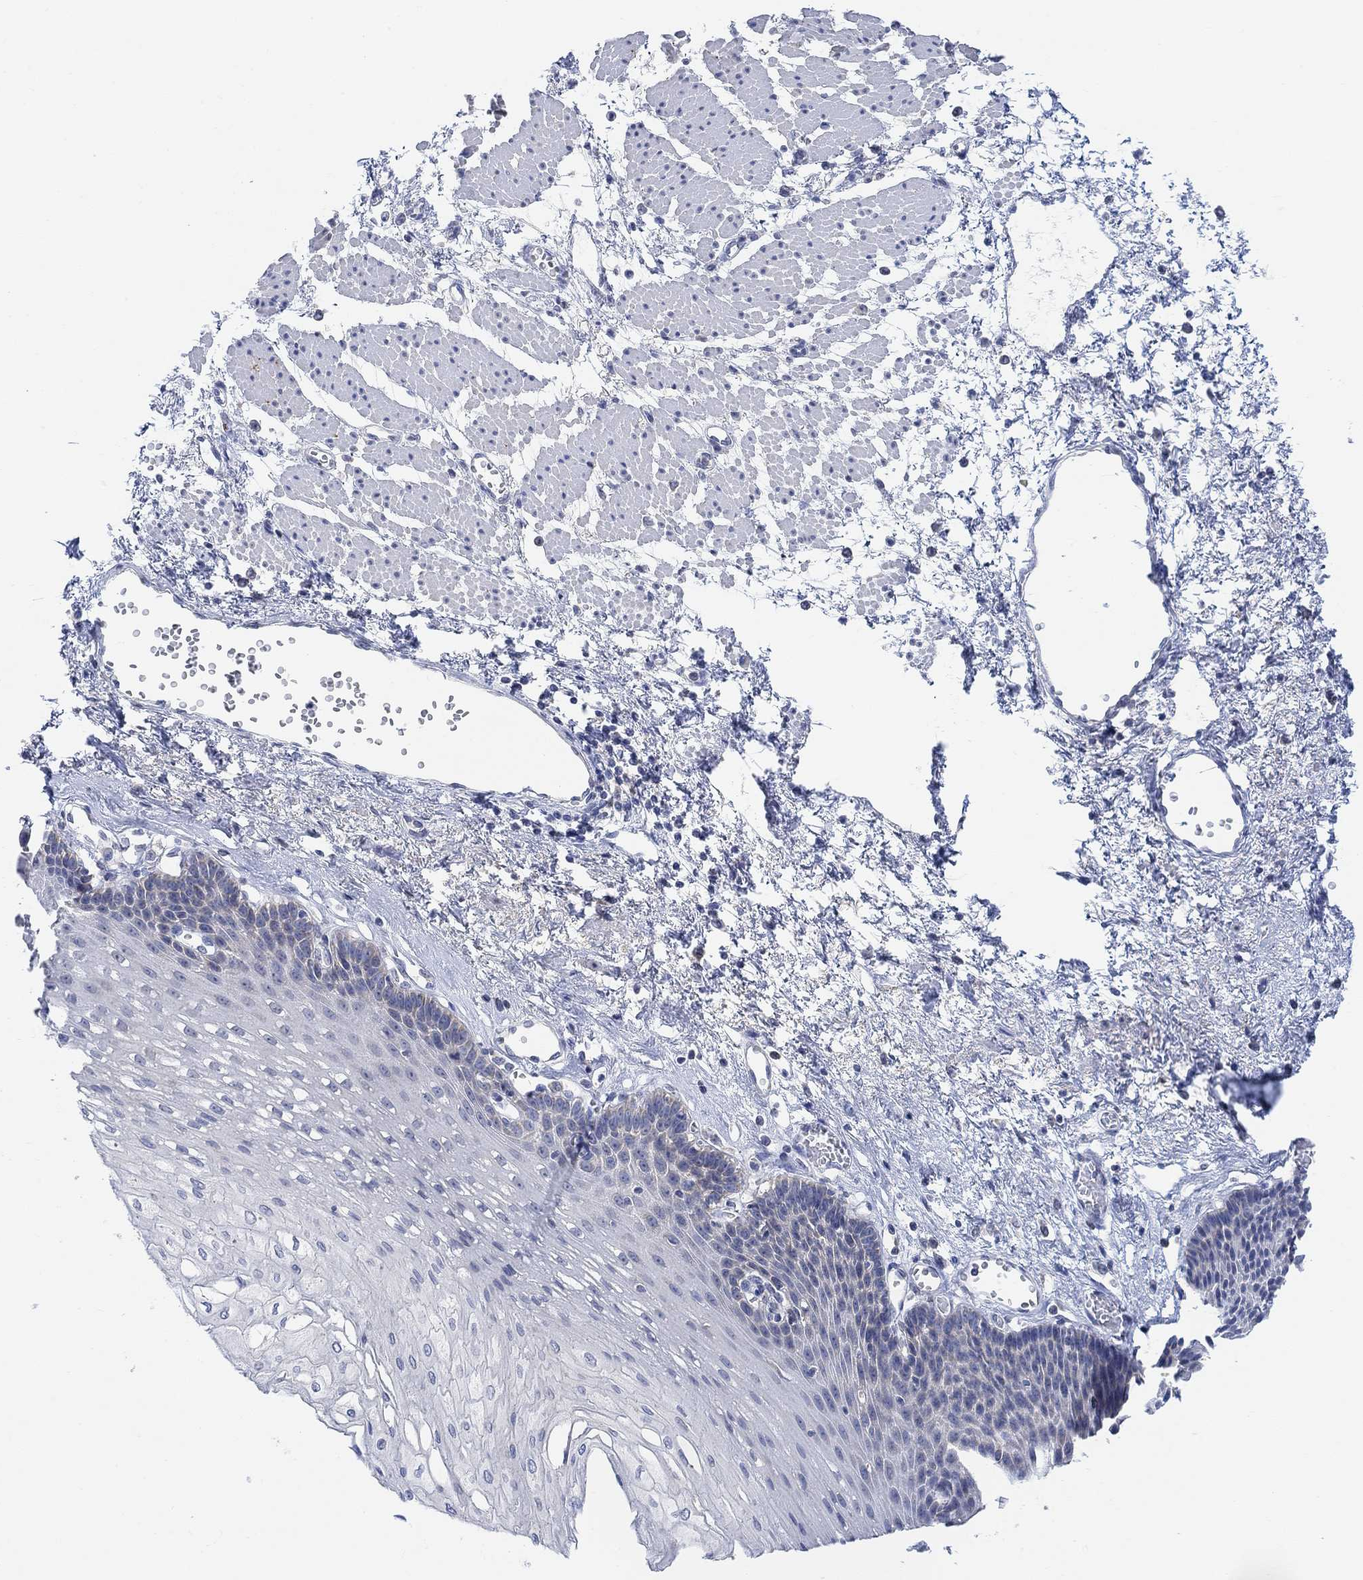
{"staining": {"intensity": "negative", "quantity": "none", "location": "none"}, "tissue": "esophagus", "cell_type": "Squamous epithelial cells", "image_type": "normal", "snomed": [{"axis": "morphology", "description": "Normal tissue, NOS"}, {"axis": "topography", "description": "Esophagus"}], "caption": "This is an IHC histopathology image of benign esophagus. There is no expression in squamous epithelial cells.", "gene": "RIMS1", "patient": {"sex": "female", "age": 62}}